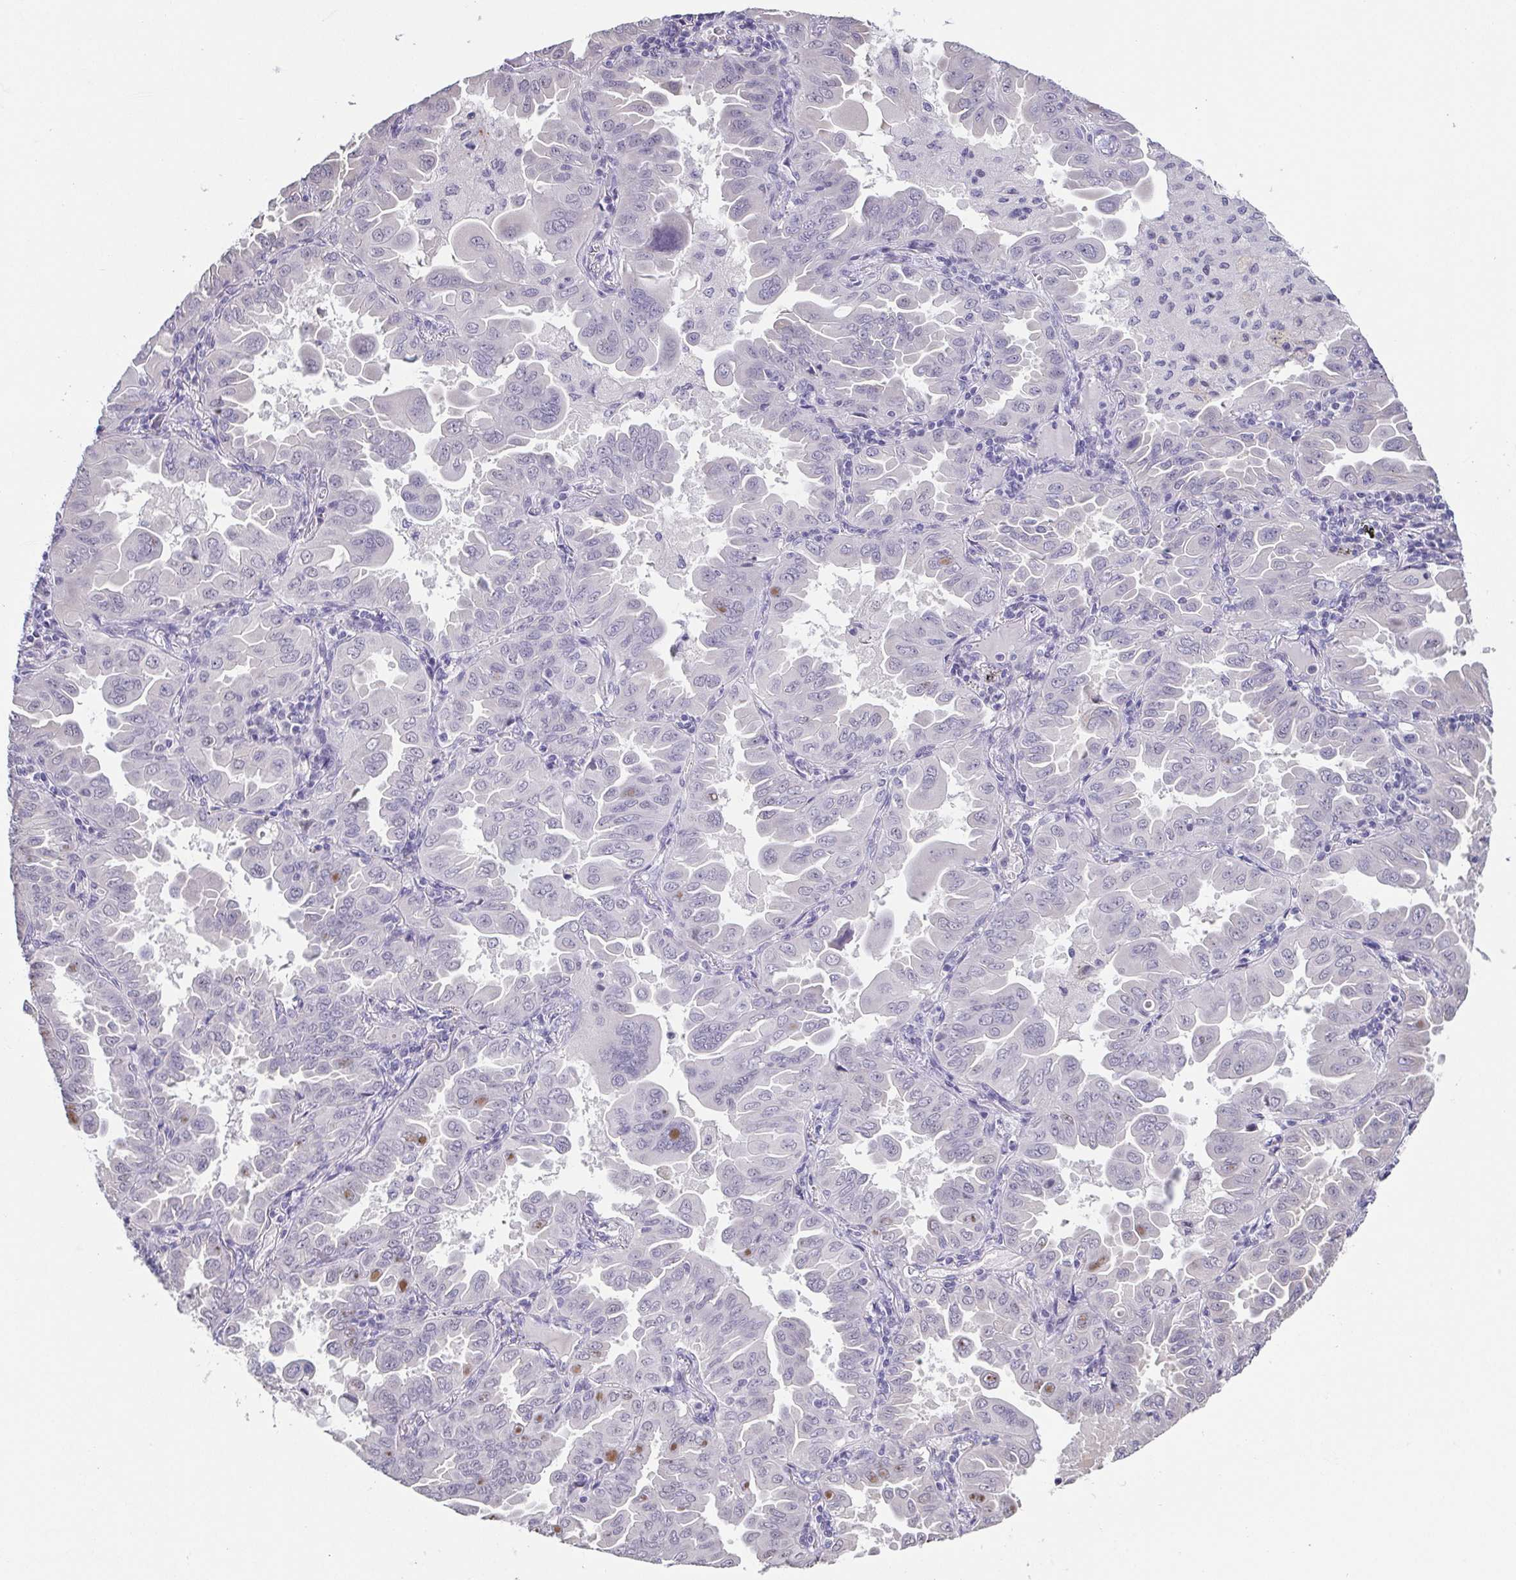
{"staining": {"intensity": "moderate", "quantity": "<25%", "location": "cytoplasmic/membranous"}, "tissue": "lung cancer", "cell_type": "Tumor cells", "image_type": "cancer", "snomed": [{"axis": "morphology", "description": "Adenocarcinoma, NOS"}, {"axis": "topography", "description": "Lung"}], "caption": "IHC staining of lung cancer, which reveals low levels of moderate cytoplasmic/membranous positivity in about <25% of tumor cells indicating moderate cytoplasmic/membranous protein positivity. The staining was performed using DAB (3,3'-diaminobenzidine) (brown) for protein detection and nuclei were counterstained in hematoxylin (blue).", "gene": "NEFH", "patient": {"sex": "male", "age": 64}}